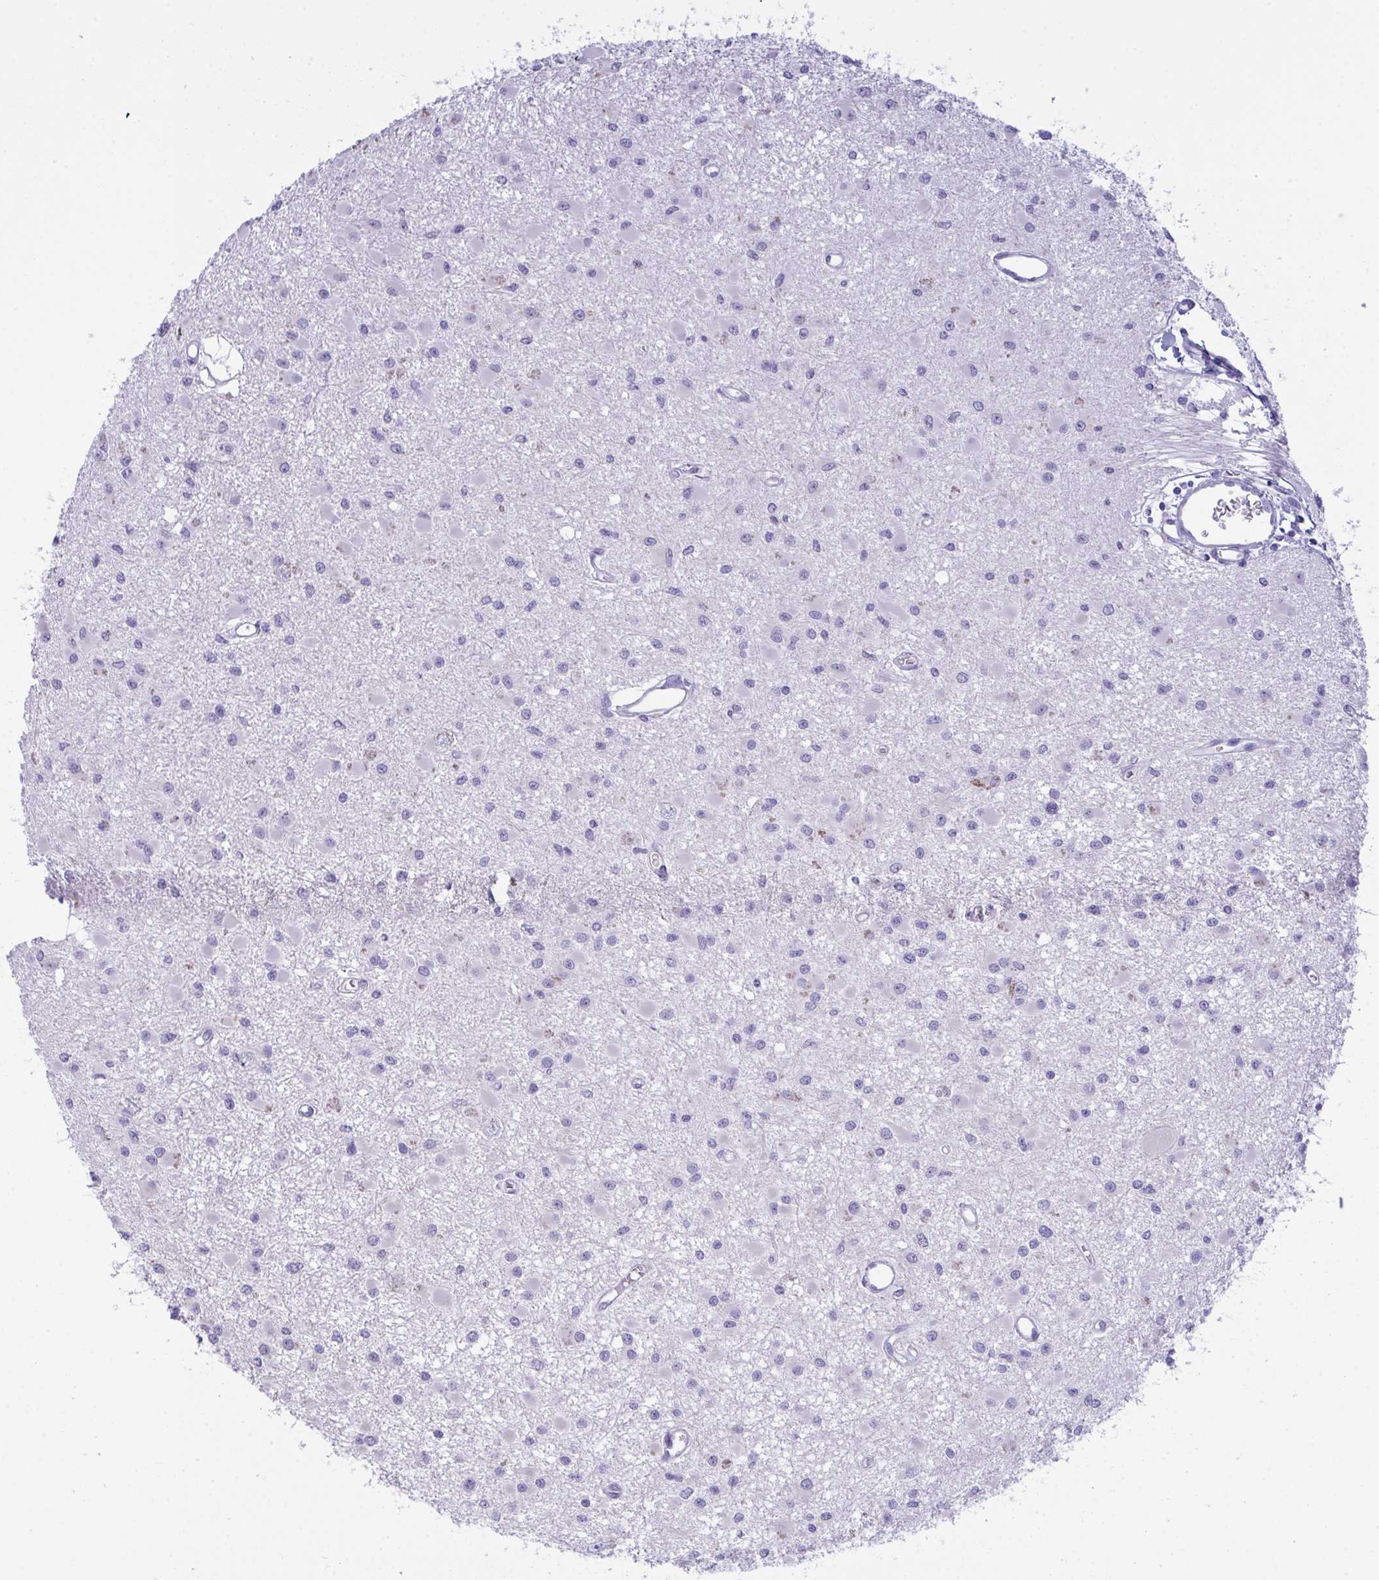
{"staining": {"intensity": "negative", "quantity": "none", "location": "none"}, "tissue": "glioma", "cell_type": "Tumor cells", "image_type": "cancer", "snomed": [{"axis": "morphology", "description": "Glioma, malignant, High grade"}, {"axis": "topography", "description": "Brain"}], "caption": "The immunohistochemistry histopathology image has no significant expression in tumor cells of glioma tissue.", "gene": "GLB1L2", "patient": {"sex": "male", "age": 54}}